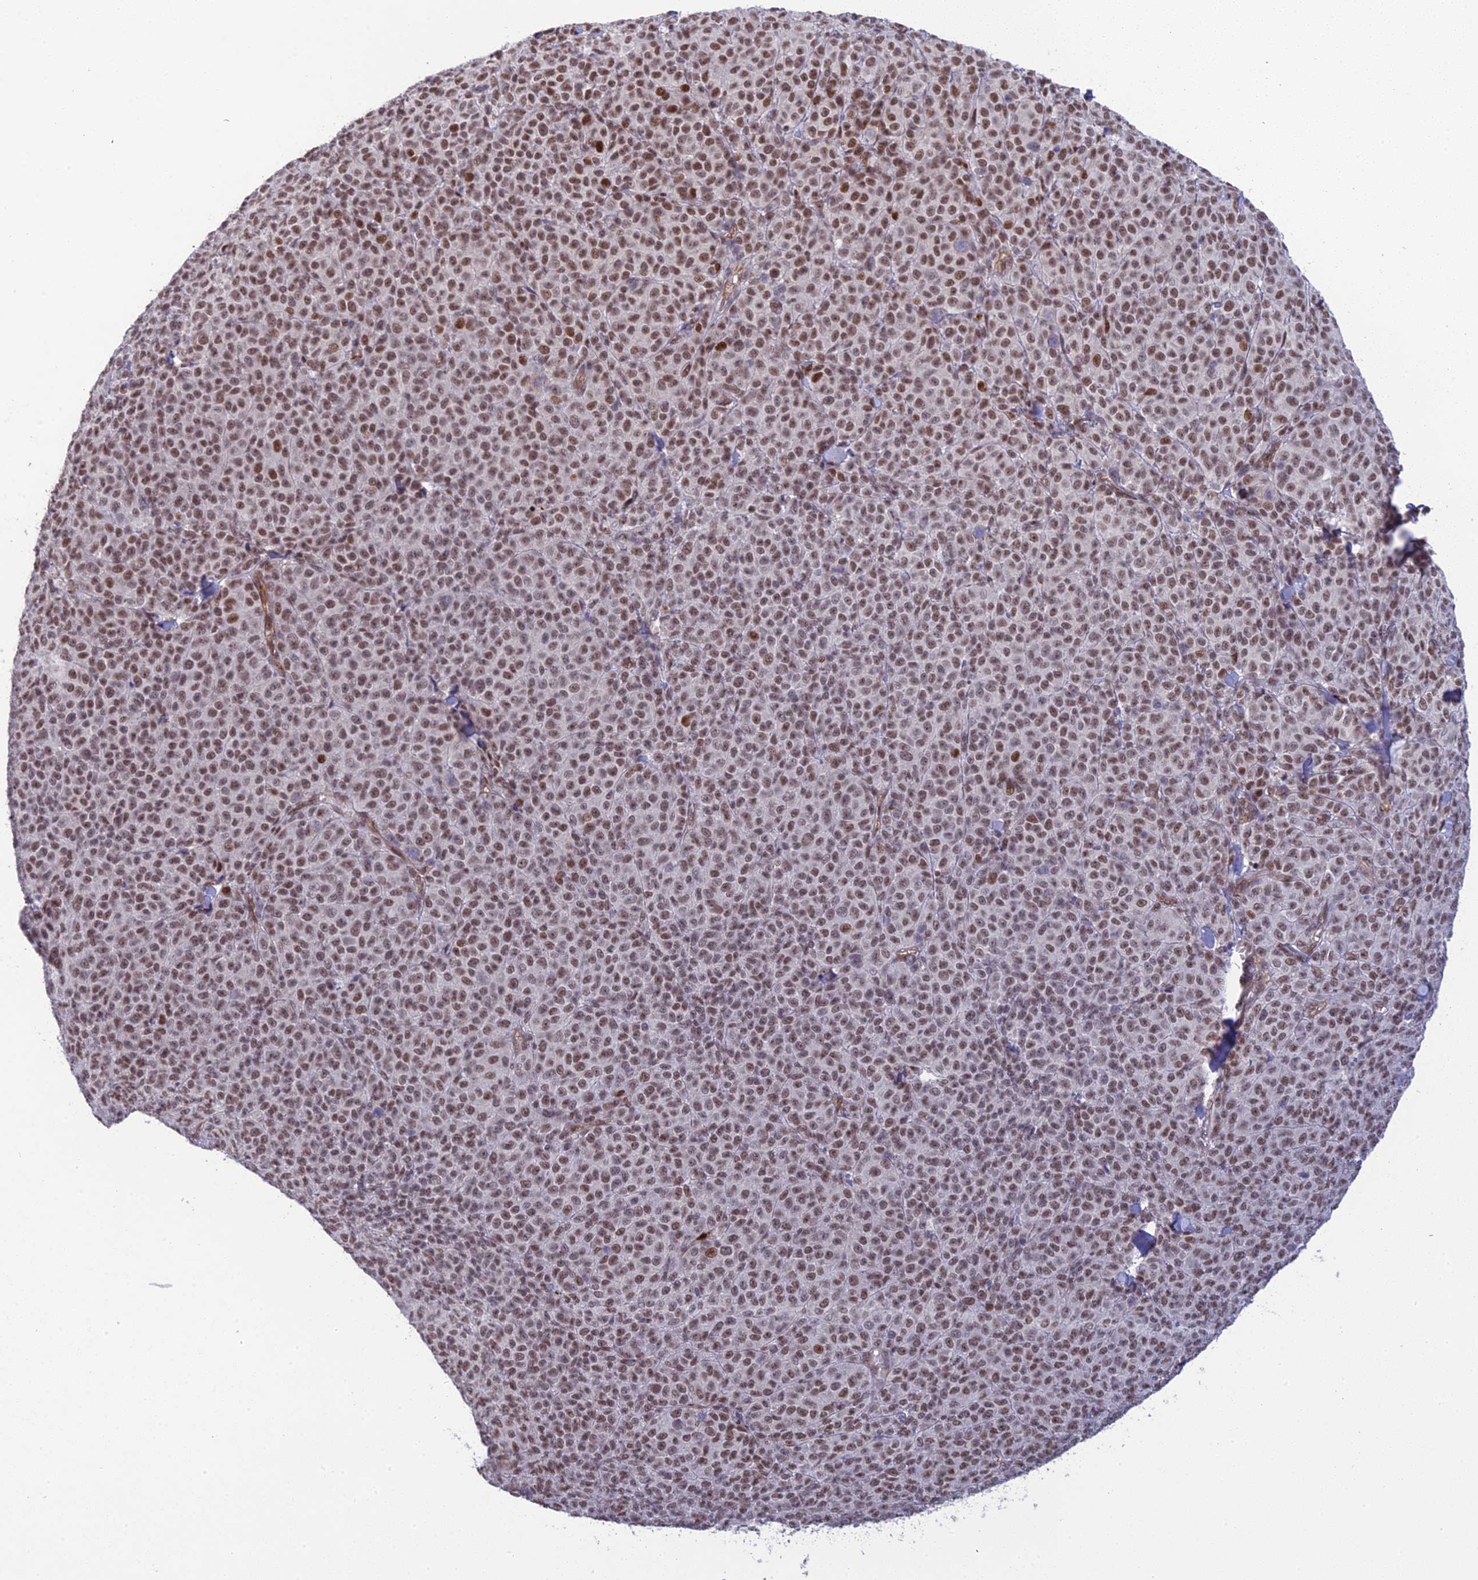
{"staining": {"intensity": "moderate", "quantity": ">75%", "location": "nuclear"}, "tissue": "melanoma", "cell_type": "Tumor cells", "image_type": "cancer", "snomed": [{"axis": "morphology", "description": "Normal tissue, NOS"}, {"axis": "morphology", "description": "Malignant melanoma, NOS"}, {"axis": "topography", "description": "Skin"}], "caption": "Malignant melanoma stained with IHC shows moderate nuclear positivity in about >75% of tumor cells.", "gene": "RANBP3", "patient": {"sex": "female", "age": 34}}